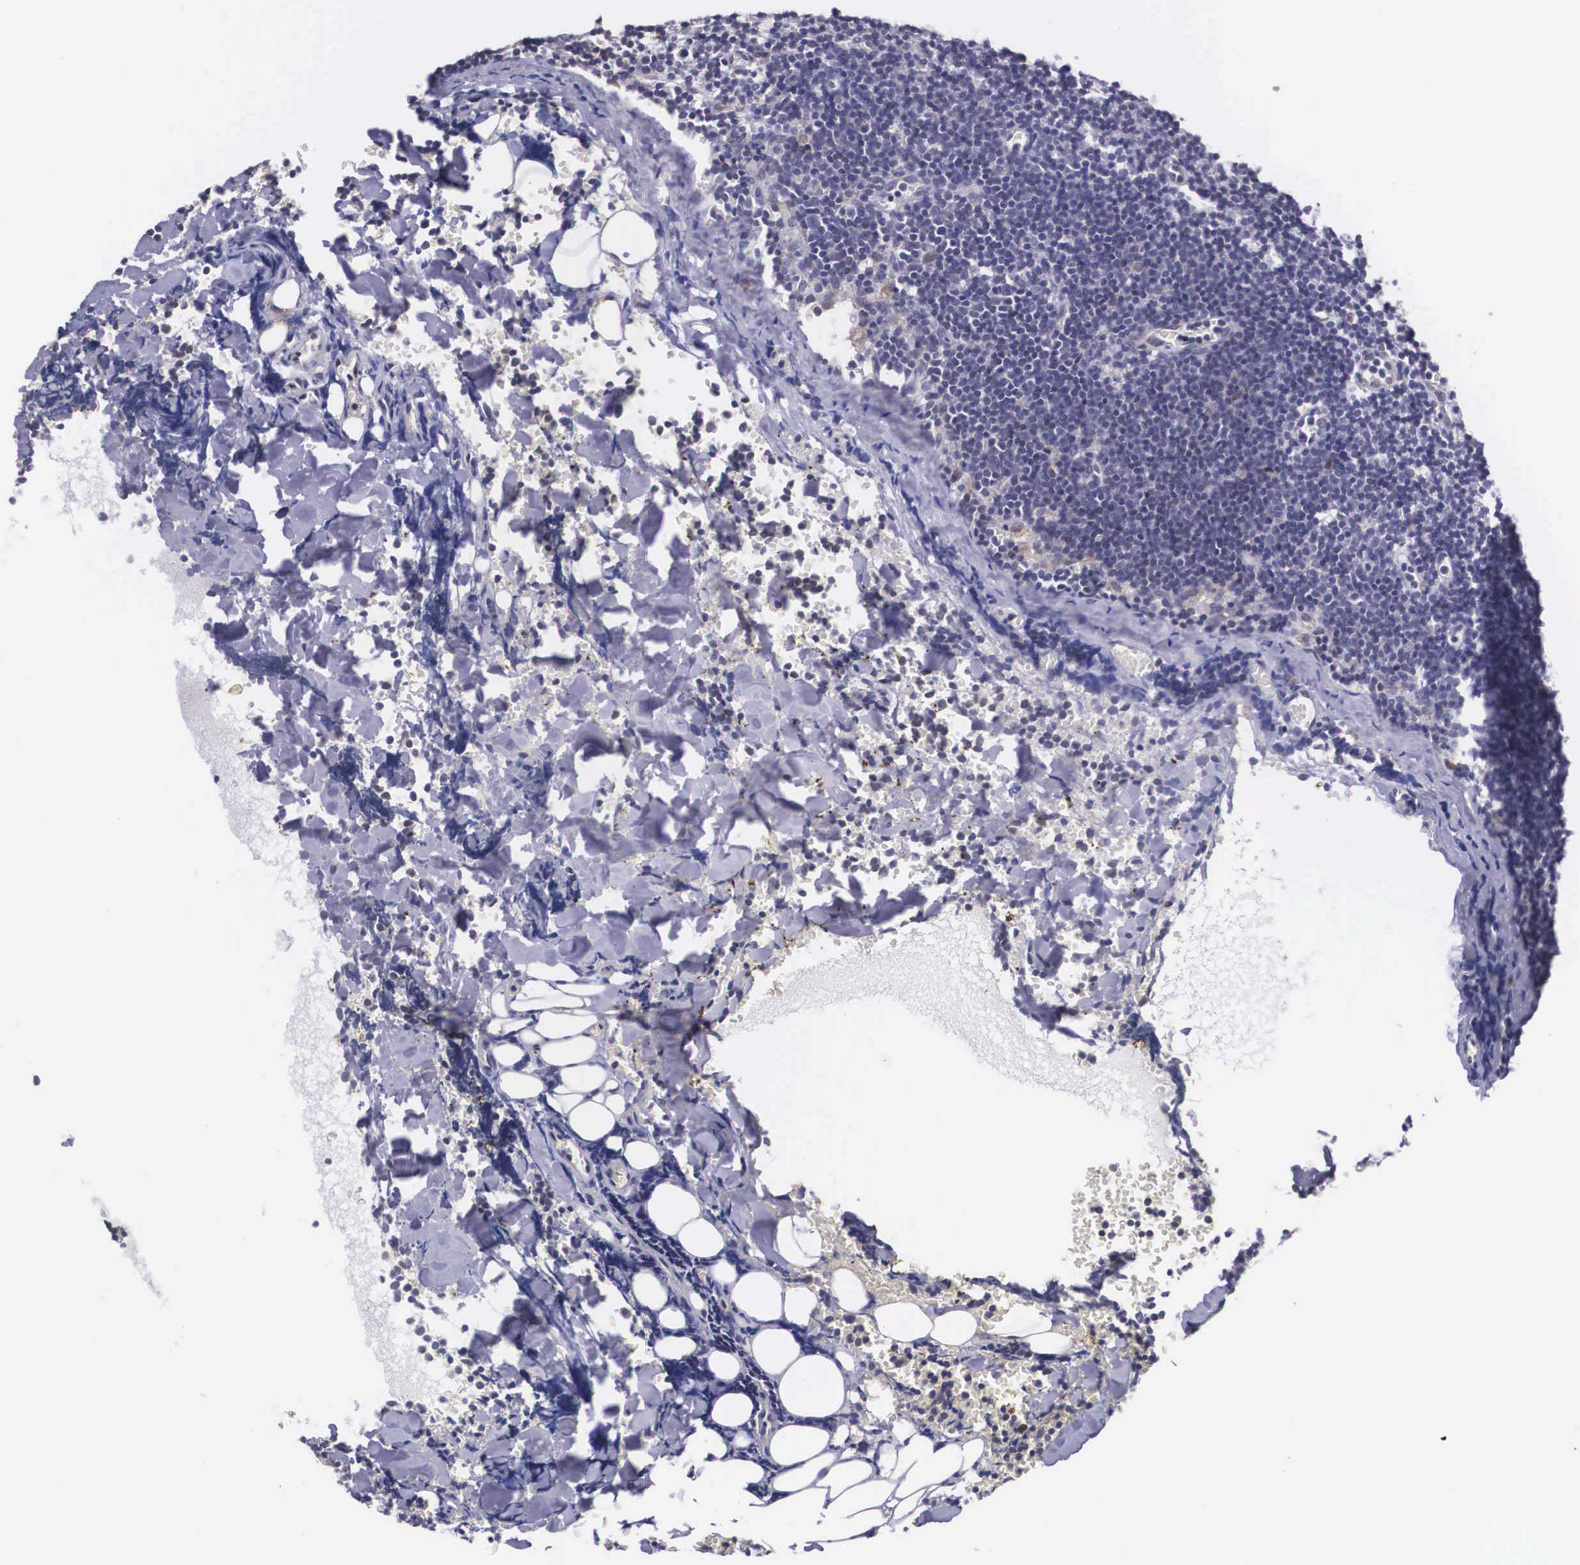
{"staining": {"intensity": "negative", "quantity": "none", "location": "none"}, "tissue": "lymphoma", "cell_type": "Tumor cells", "image_type": "cancer", "snomed": [{"axis": "morphology", "description": "Malignant lymphoma, non-Hodgkin's type, Low grade"}, {"axis": "topography", "description": "Lymph node"}], "caption": "The image reveals no staining of tumor cells in malignant lymphoma, non-Hodgkin's type (low-grade).", "gene": "SLC25A21", "patient": {"sex": "male", "age": 57}}